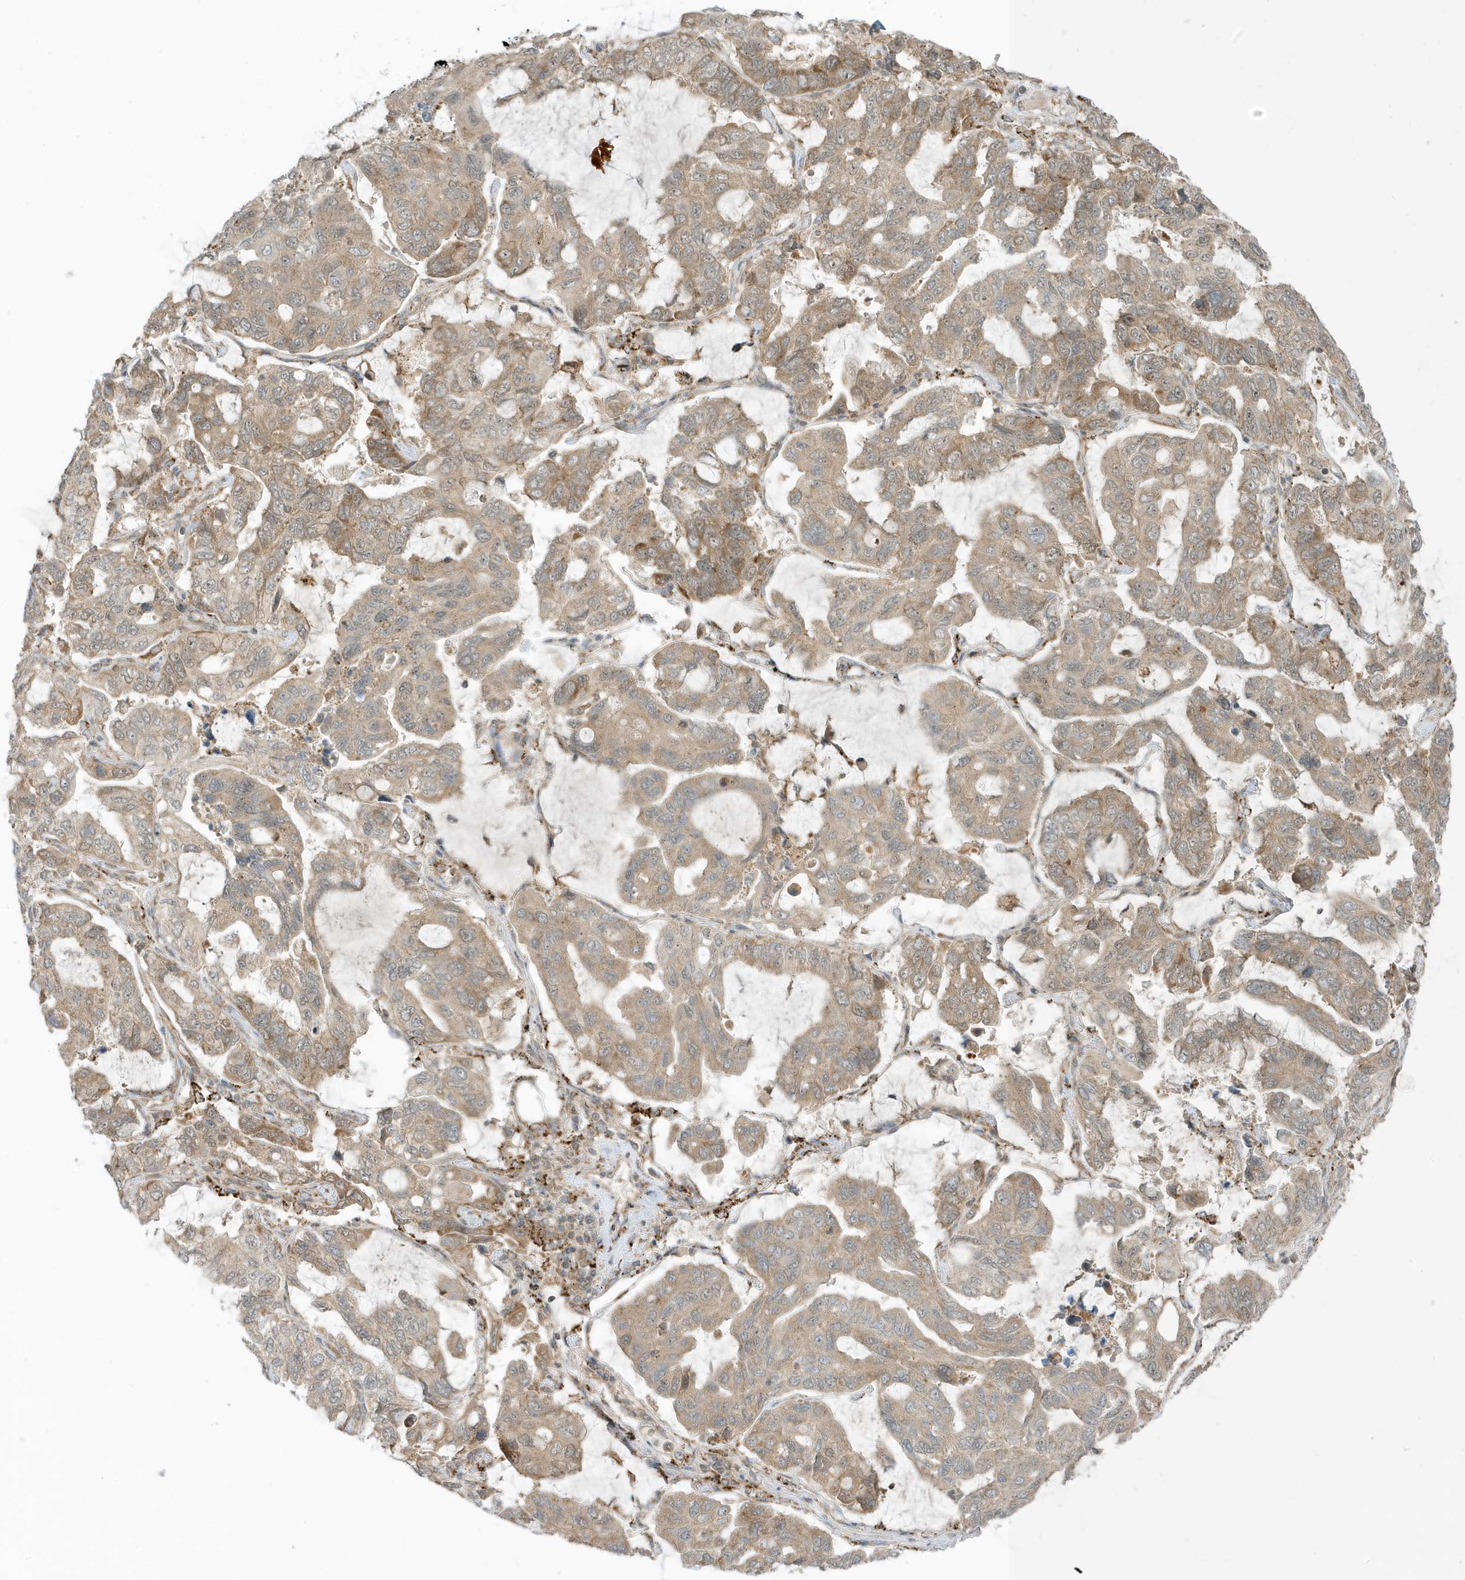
{"staining": {"intensity": "weak", "quantity": ">75%", "location": "cytoplasmic/membranous"}, "tissue": "lung cancer", "cell_type": "Tumor cells", "image_type": "cancer", "snomed": [{"axis": "morphology", "description": "Adenocarcinoma, NOS"}, {"axis": "topography", "description": "Lung"}], "caption": "Protein analysis of lung adenocarcinoma tissue exhibits weak cytoplasmic/membranous staining in approximately >75% of tumor cells.", "gene": "DHX36", "patient": {"sex": "male", "age": 64}}